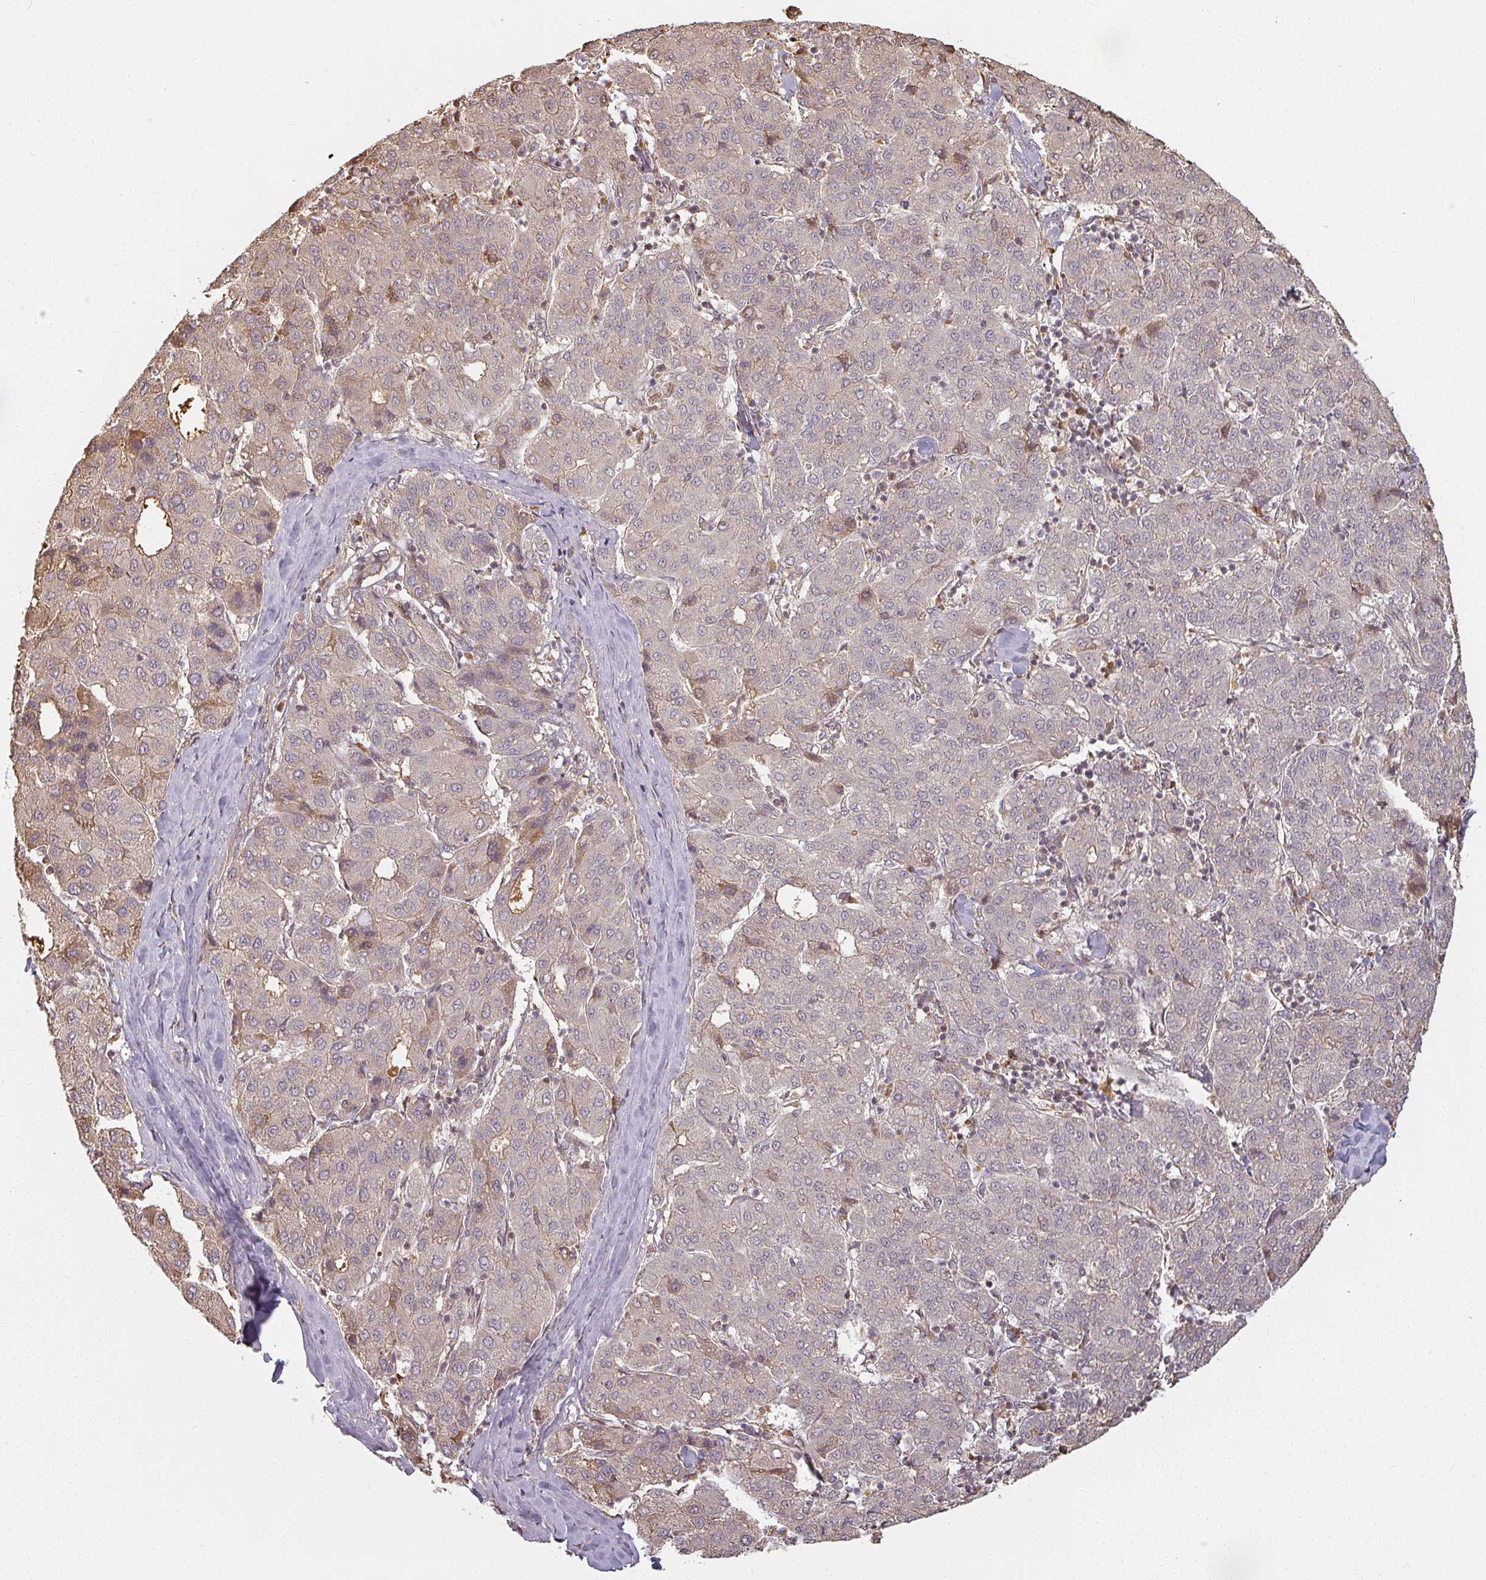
{"staining": {"intensity": "weak", "quantity": "<25%", "location": "cytoplasmic/membranous"}, "tissue": "liver cancer", "cell_type": "Tumor cells", "image_type": "cancer", "snomed": [{"axis": "morphology", "description": "Carcinoma, Hepatocellular, NOS"}, {"axis": "topography", "description": "Liver"}], "caption": "Liver hepatocellular carcinoma was stained to show a protein in brown. There is no significant positivity in tumor cells. The staining was performed using DAB to visualize the protein expression in brown, while the nuclei were stained in blue with hematoxylin (Magnification: 20x).", "gene": "MED19", "patient": {"sex": "male", "age": 65}}